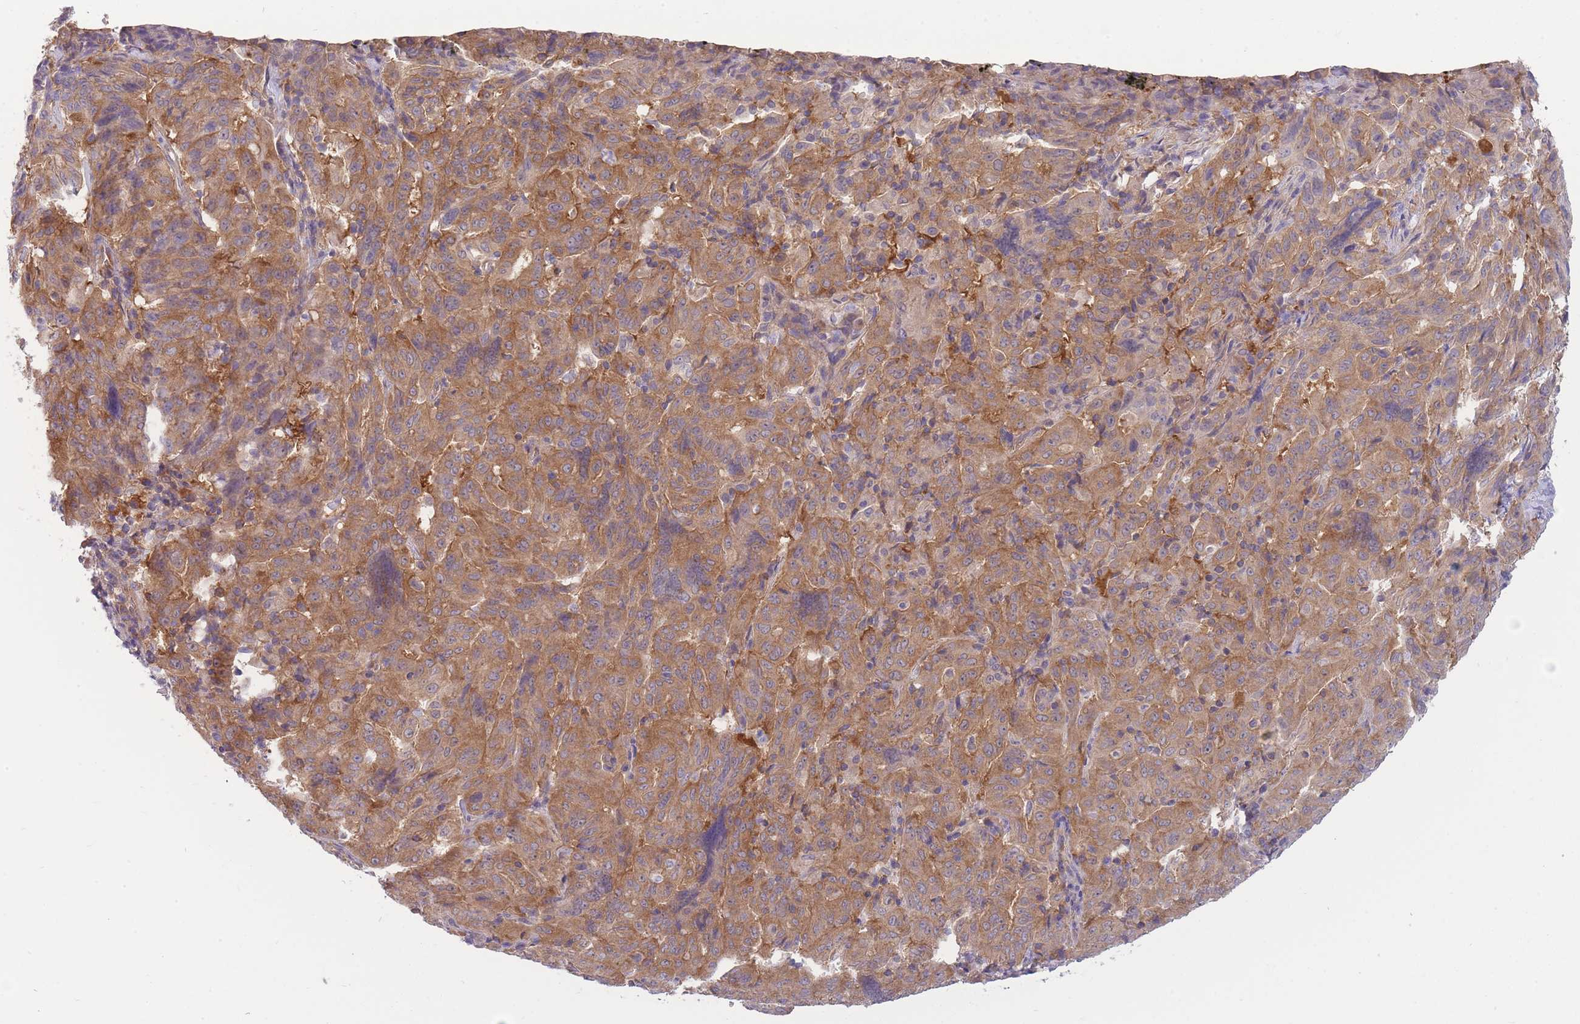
{"staining": {"intensity": "moderate", "quantity": ">75%", "location": "cytoplasmic/membranous"}, "tissue": "pancreatic cancer", "cell_type": "Tumor cells", "image_type": "cancer", "snomed": [{"axis": "morphology", "description": "Adenocarcinoma, NOS"}, {"axis": "topography", "description": "Pancreas"}], "caption": "Pancreatic cancer (adenocarcinoma) stained for a protein (brown) exhibits moderate cytoplasmic/membranous positive staining in about >75% of tumor cells.", "gene": "PFDN6", "patient": {"sex": "male", "age": 63}}